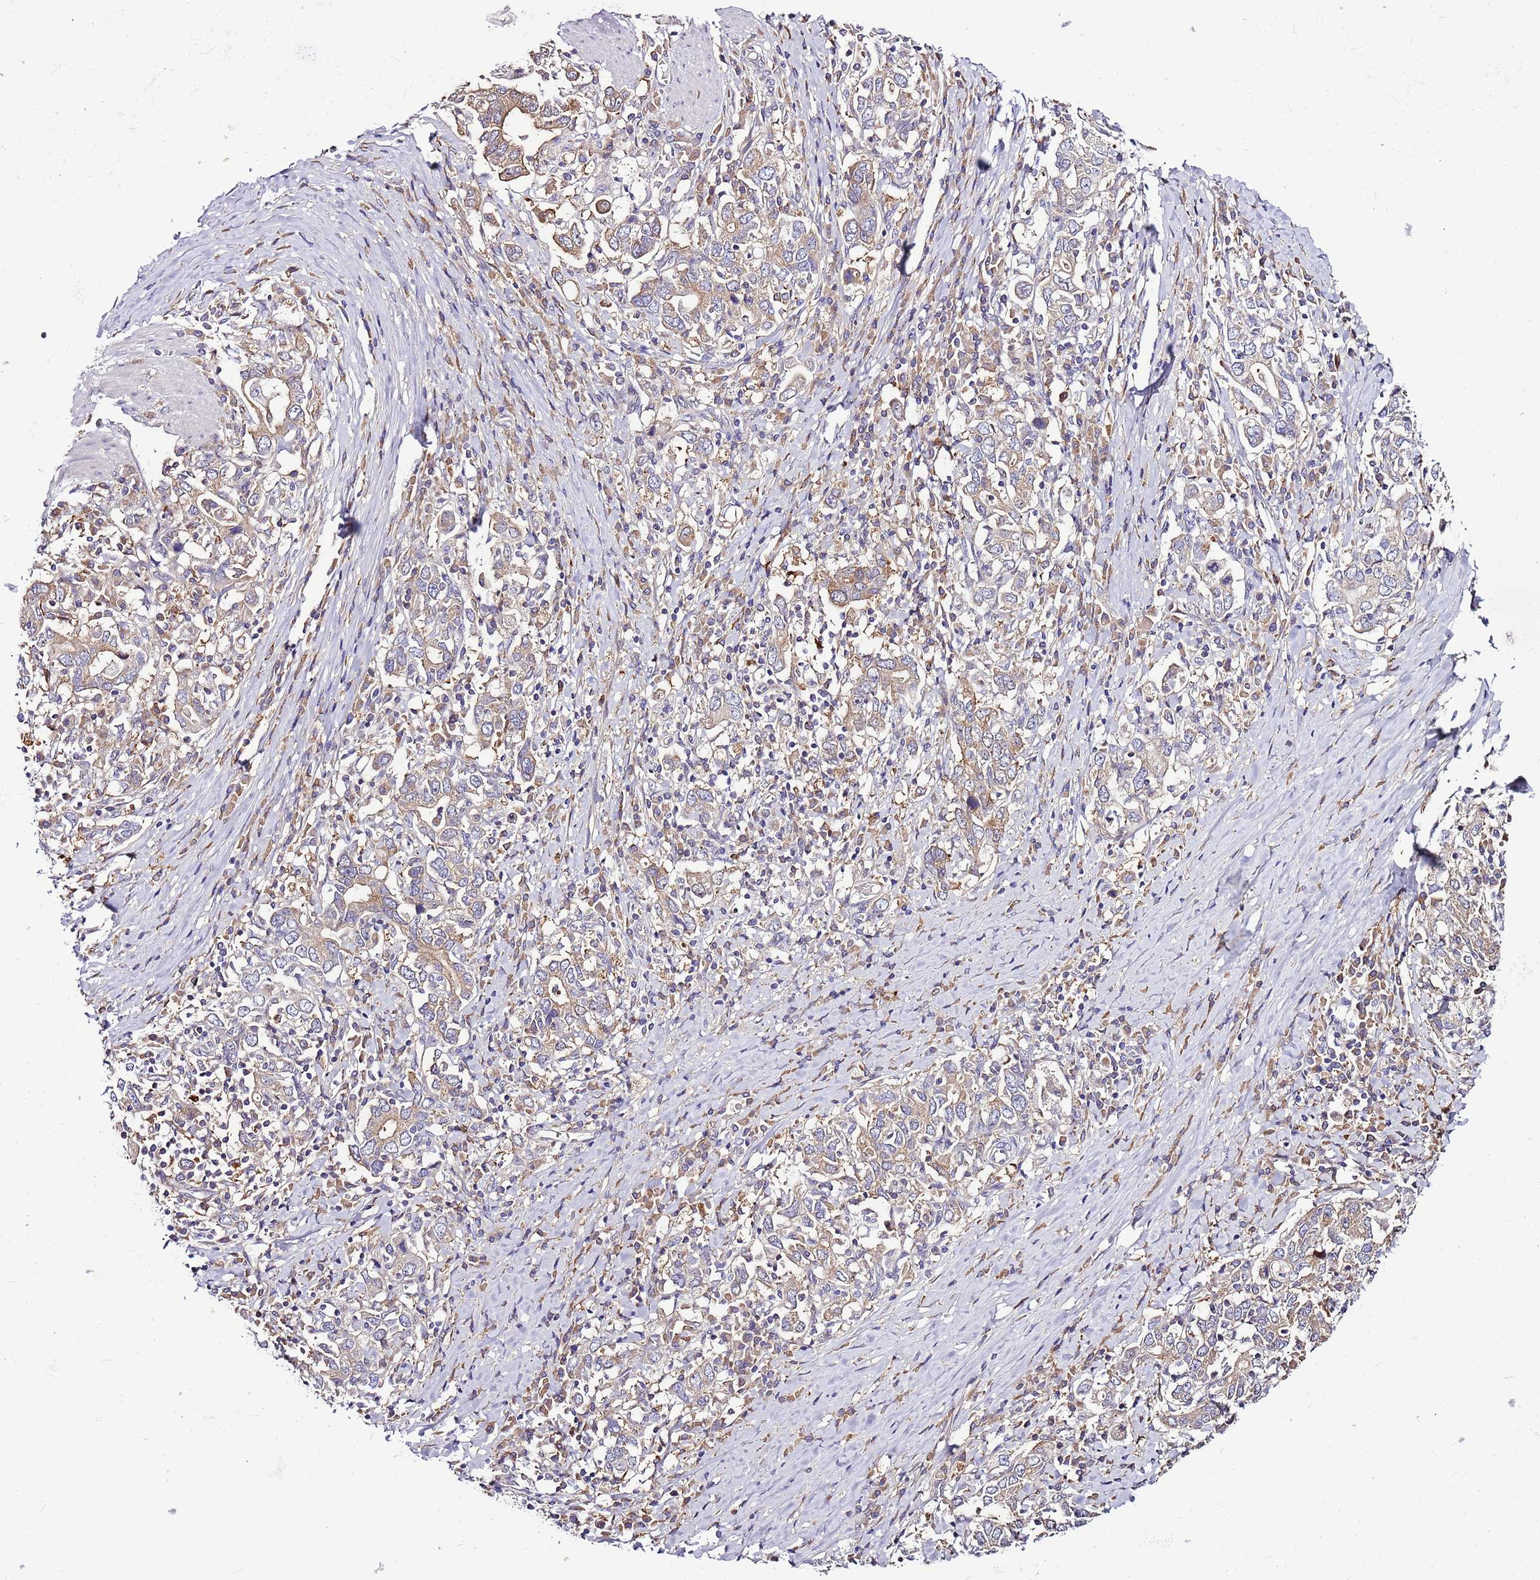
{"staining": {"intensity": "weak", "quantity": "25%-75%", "location": "cytoplasmic/membranous"}, "tissue": "stomach cancer", "cell_type": "Tumor cells", "image_type": "cancer", "snomed": [{"axis": "morphology", "description": "Adenocarcinoma, NOS"}, {"axis": "topography", "description": "Stomach, upper"}, {"axis": "topography", "description": "Stomach"}], "caption": "Stomach cancer (adenocarcinoma) stained with DAB (3,3'-diaminobenzidine) IHC reveals low levels of weak cytoplasmic/membranous expression in about 25%-75% of tumor cells.", "gene": "ATXN2L", "patient": {"sex": "male", "age": 62}}